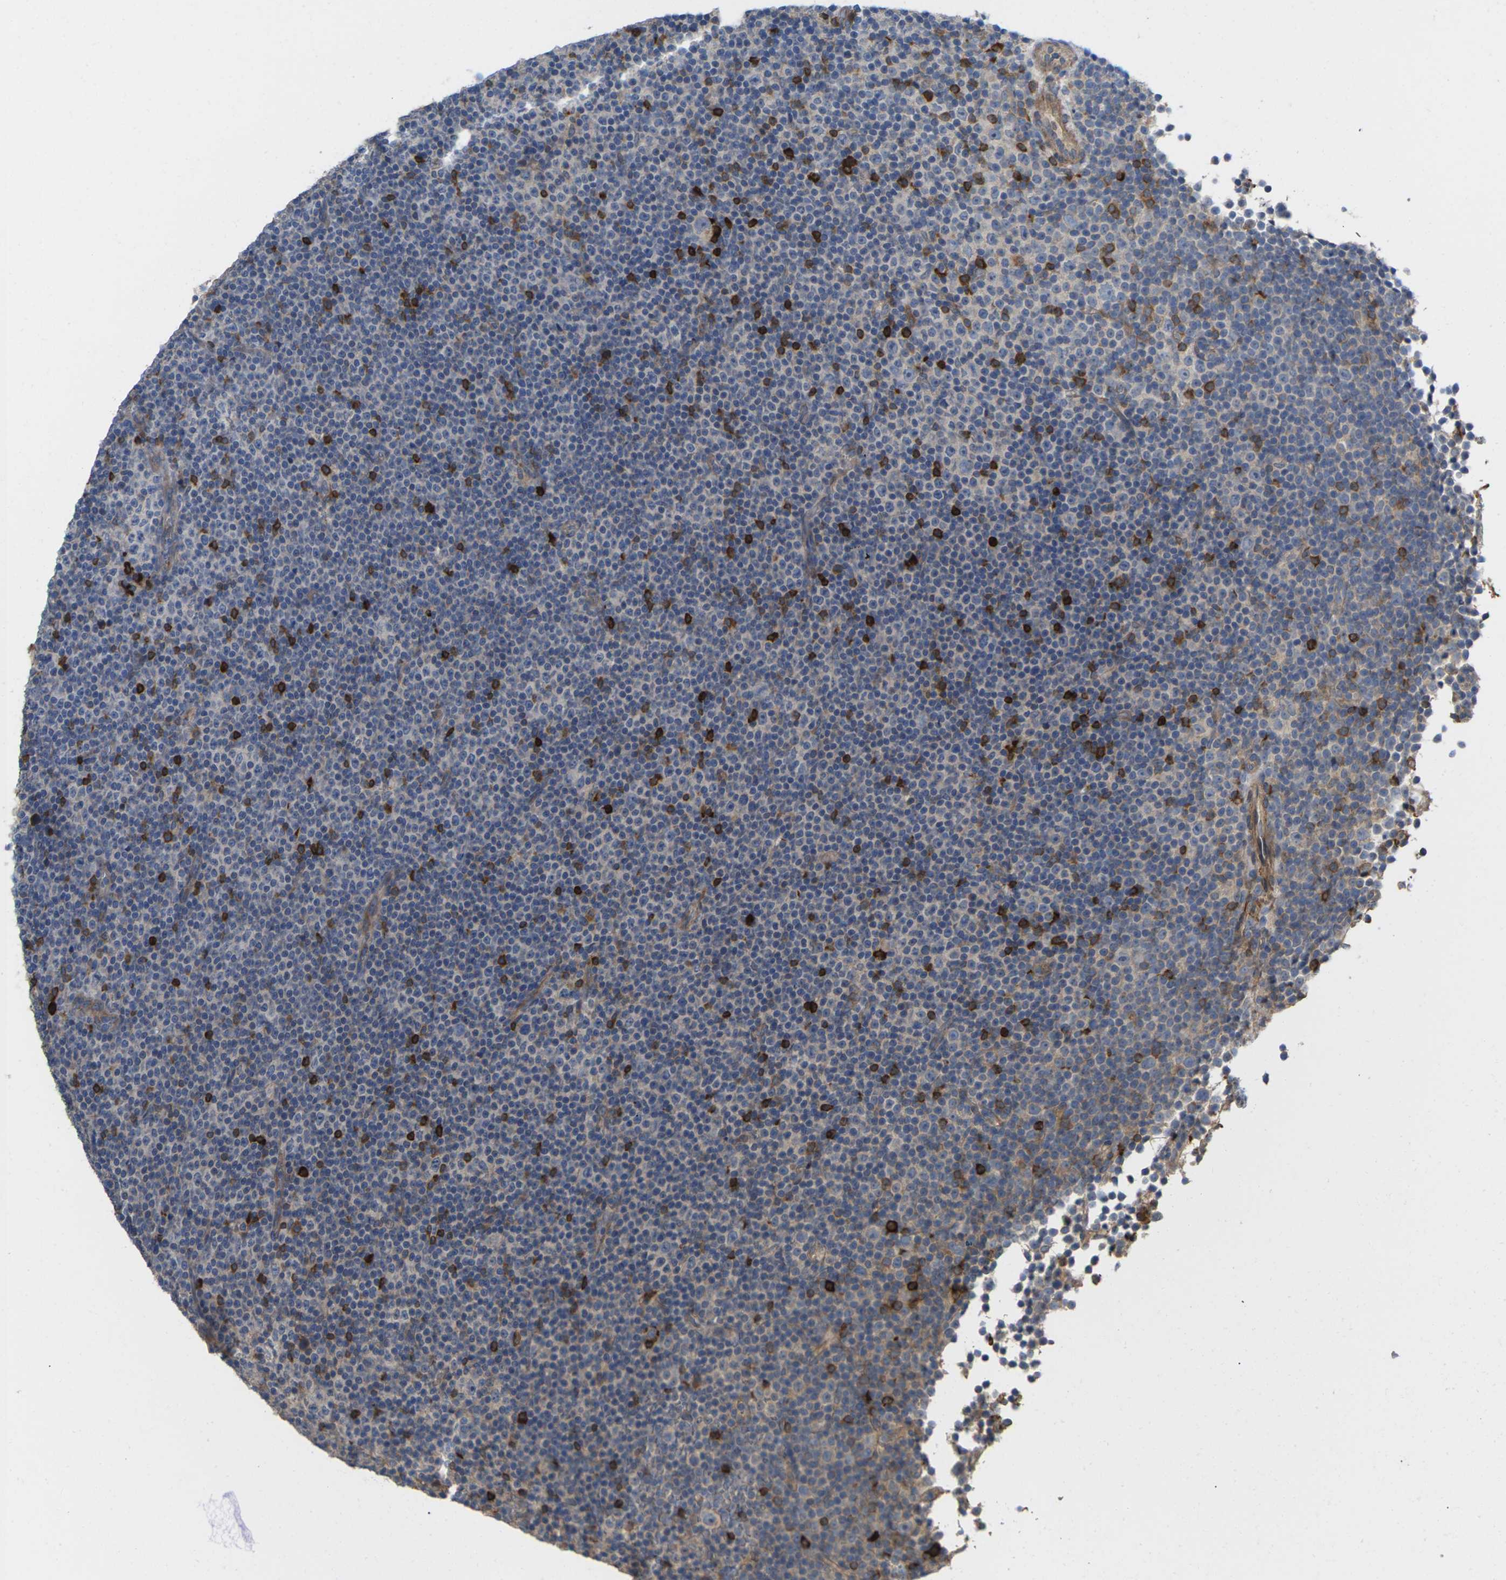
{"staining": {"intensity": "strong", "quantity": "<25%", "location": "cytoplasmic/membranous"}, "tissue": "lymphoma", "cell_type": "Tumor cells", "image_type": "cancer", "snomed": [{"axis": "morphology", "description": "Malignant lymphoma, non-Hodgkin's type, Low grade"}, {"axis": "topography", "description": "Lymph node"}], "caption": "This is a photomicrograph of IHC staining of lymphoma, which shows strong positivity in the cytoplasmic/membranous of tumor cells.", "gene": "TIAM1", "patient": {"sex": "female", "age": 67}}